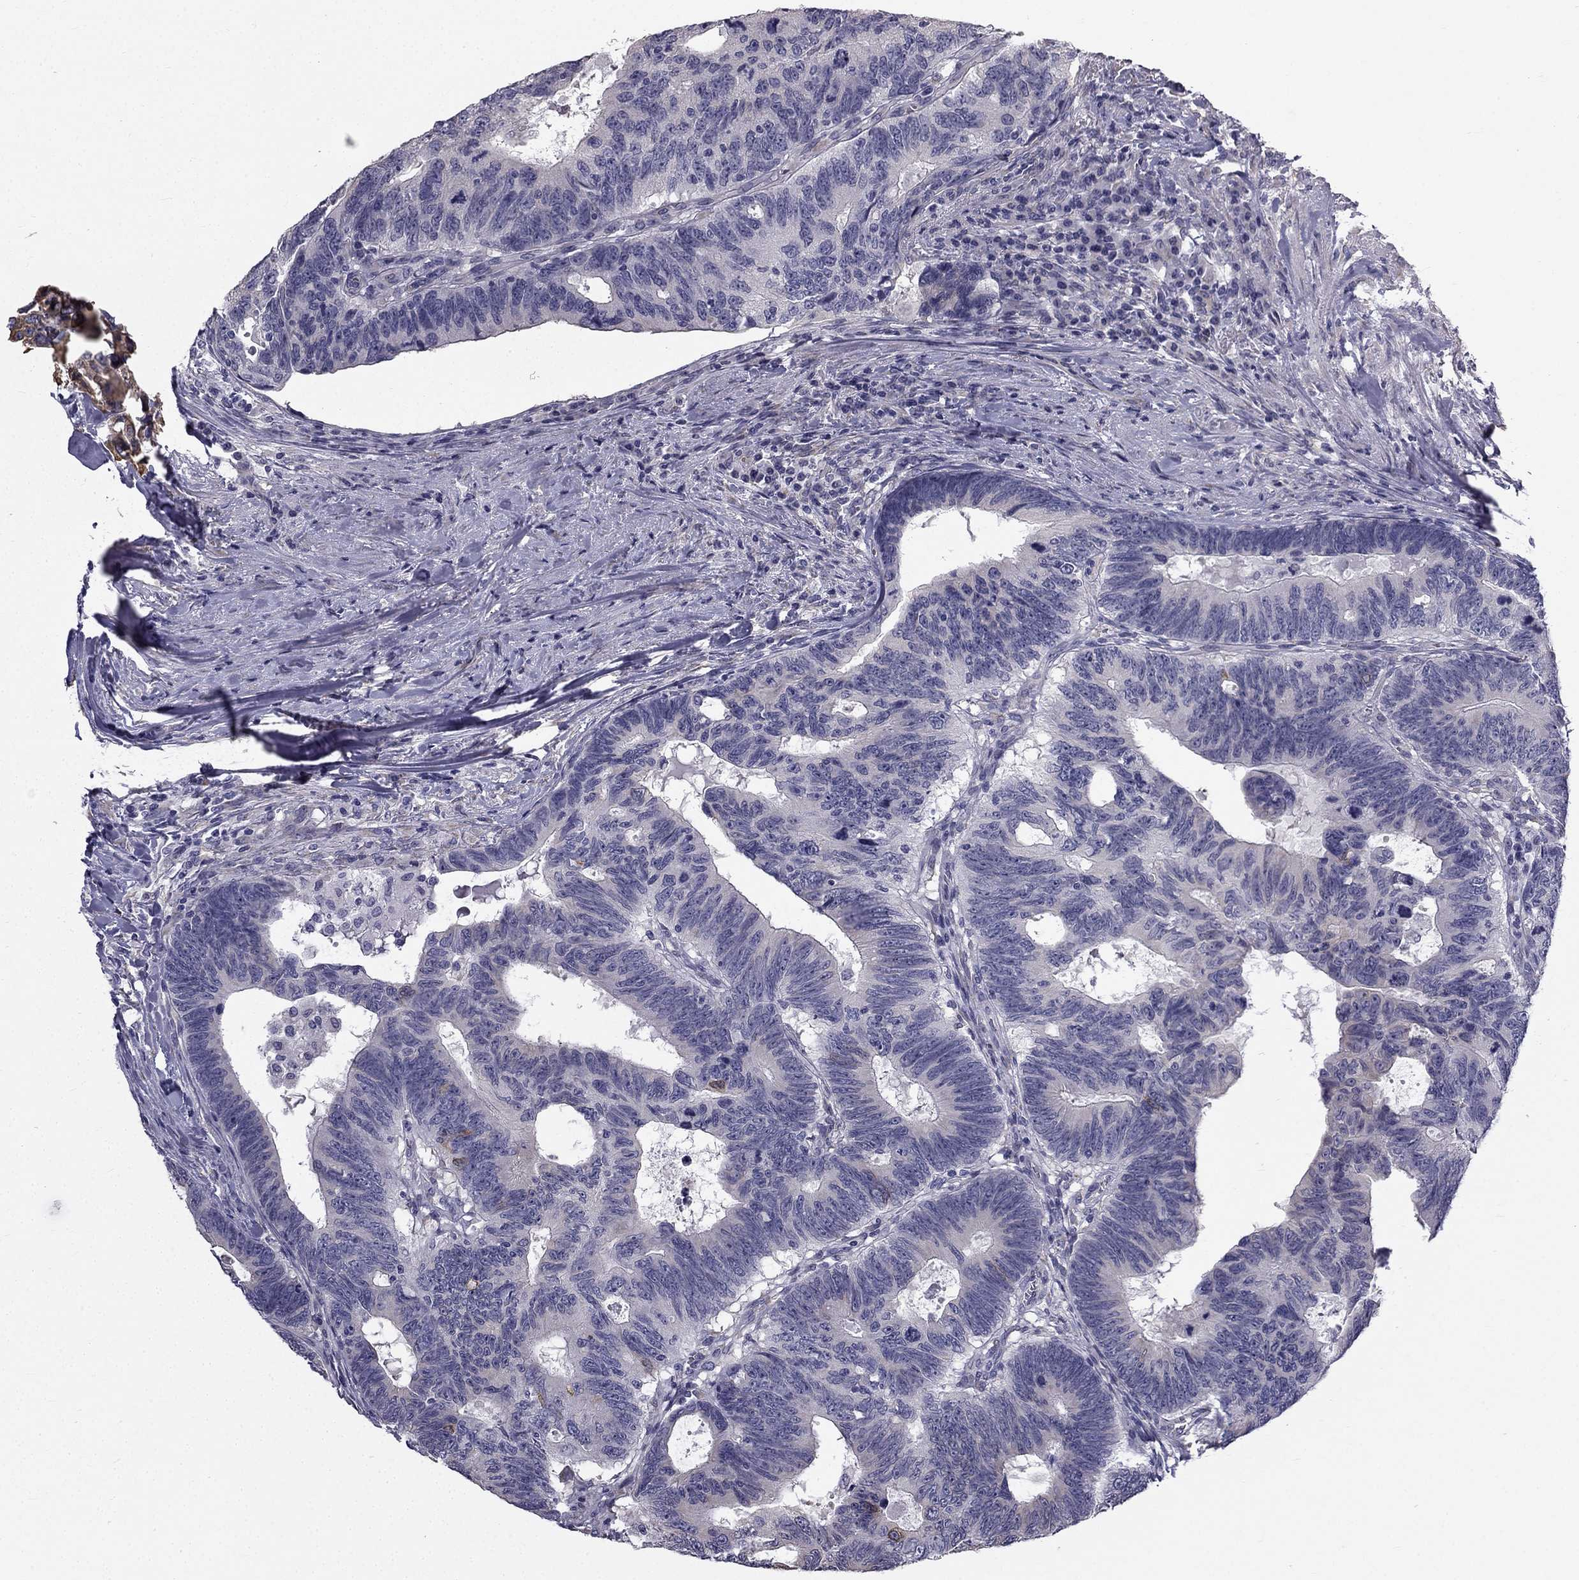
{"staining": {"intensity": "negative", "quantity": "none", "location": "none"}, "tissue": "colorectal cancer", "cell_type": "Tumor cells", "image_type": "cancer", "snomed": [{"axis": "morphology", "description": "Adenocarcinoma, NOS"}, {"axis": "topography", "description": "Colon"}], "caption": "Human colorectal cancer stained for a protein using immunohistochemistry (IHC) reveals no staining in tumor cells.", "gene": "CCDC40", "patient": {"sex": "female", "age": 77}}